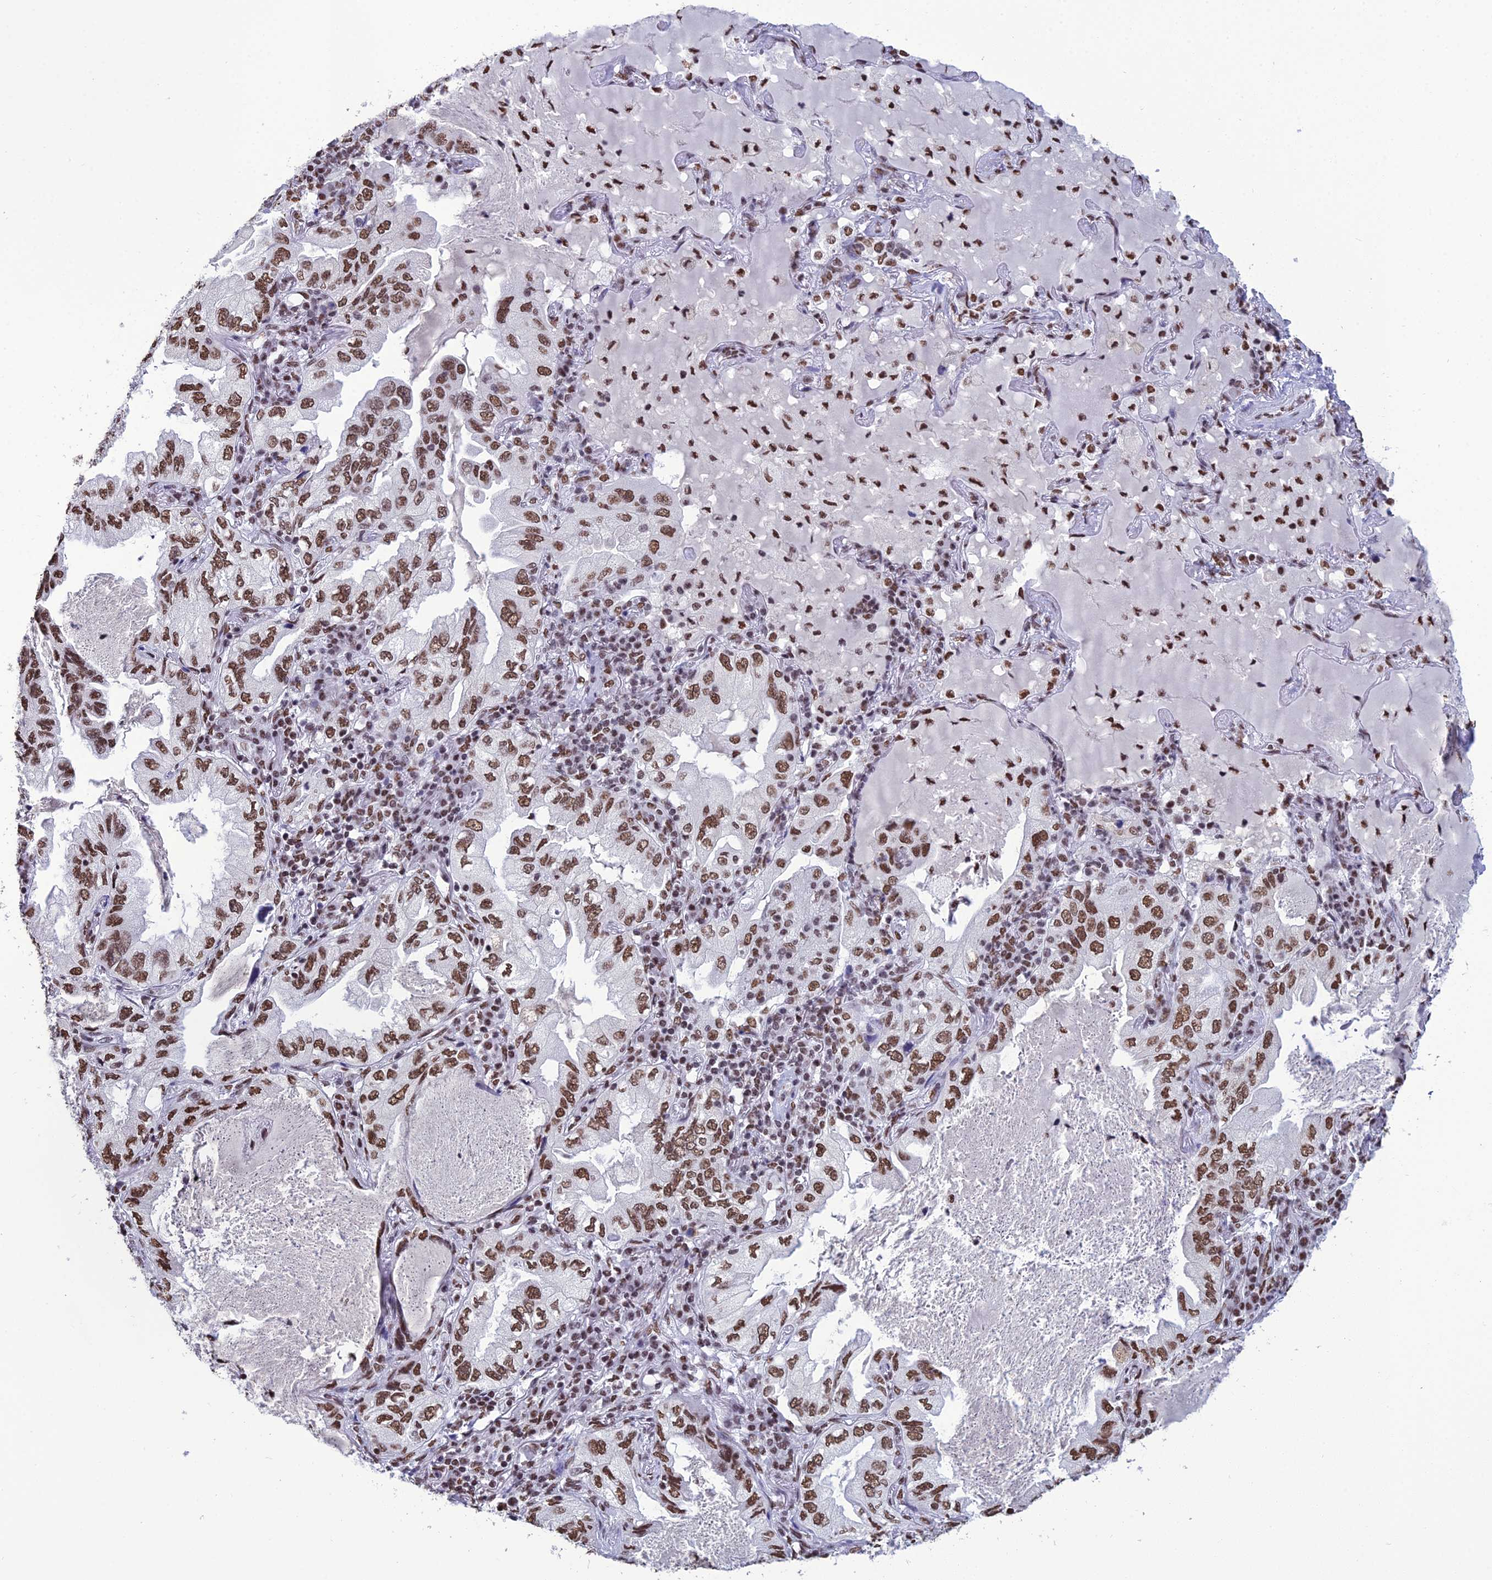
{"staining": {"intensity": "strong", "quantity": ">75%", "location": "nuclear"}, "tissue": "lung cancer", "cell_type": "Tumor cells", "image_type": "cancer", "snomed": [{"axis": "morphology", "description": "Adenocarcinoma, NOS"}, {"axis": "topography", "description": "Lung"}], "caption": "Human lung cancer stained for a protein (brown) shows strong nuclear positive expression in about >75% of tumor cells.", "gene": "PRAMEF12", "patient": {"sex": "female", "age": 69}}